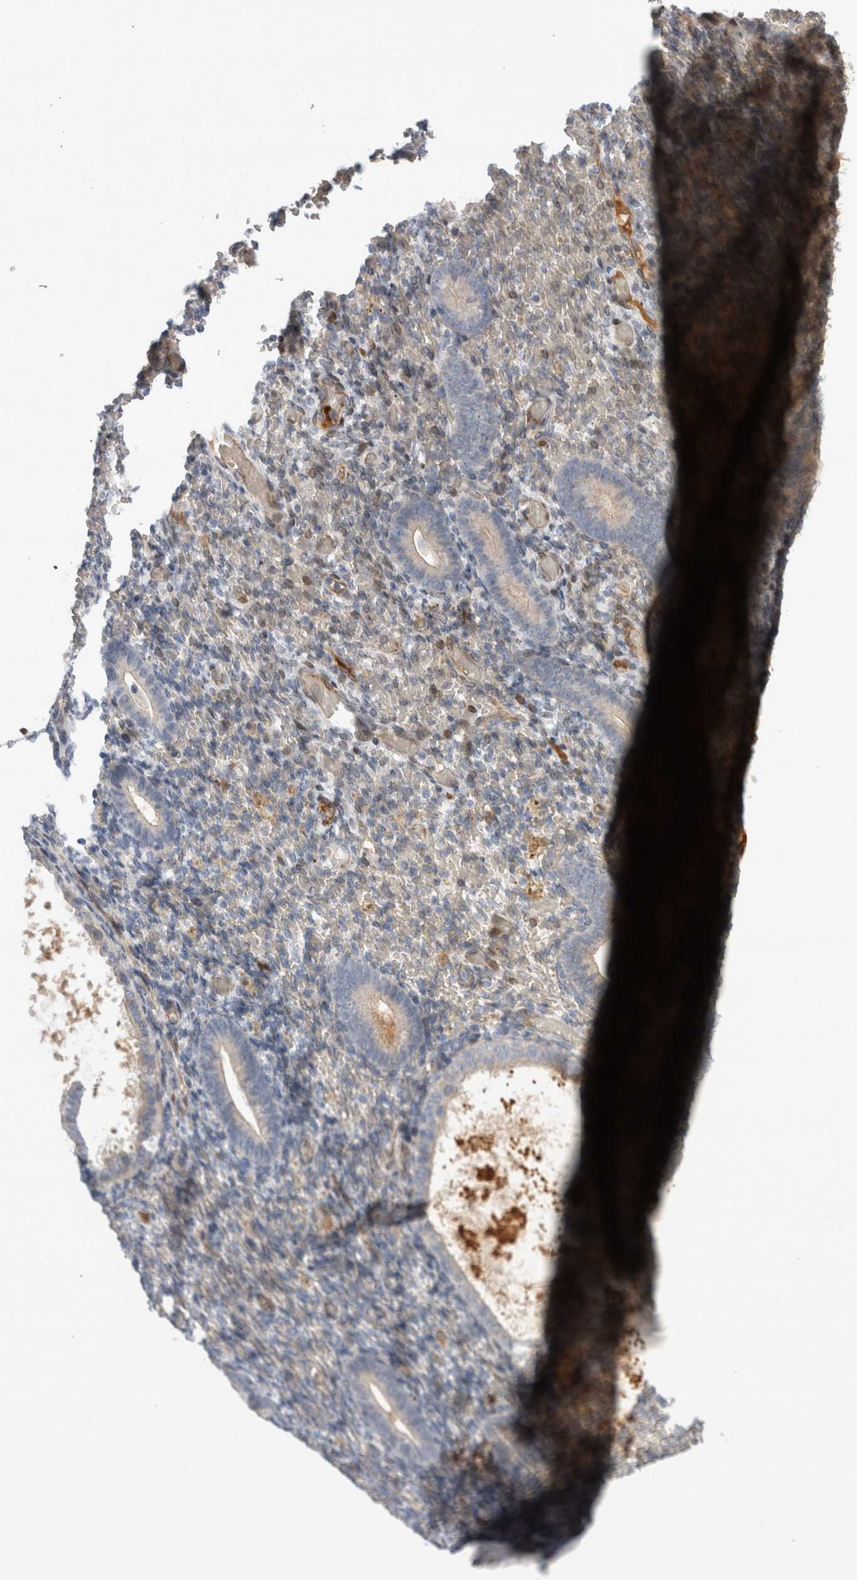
{"staining": {"intensity": "weak", "quantity": "<25%", "location": "nuclear"}, "tissue": "endometrium", "cell_type": "Cells in endometrial stroma", "image_type": "normal", "snomed": [{"axis": "morphology", "description": "Normal tissue, NOS"}, {"axis": "topography", "description": "Endometrium"}], "caption": "Cells in endometrial stroma show no significant expression in normal endometrium.", "gene": "DMTN", "patient": {"sex": "female", "age": 51}}